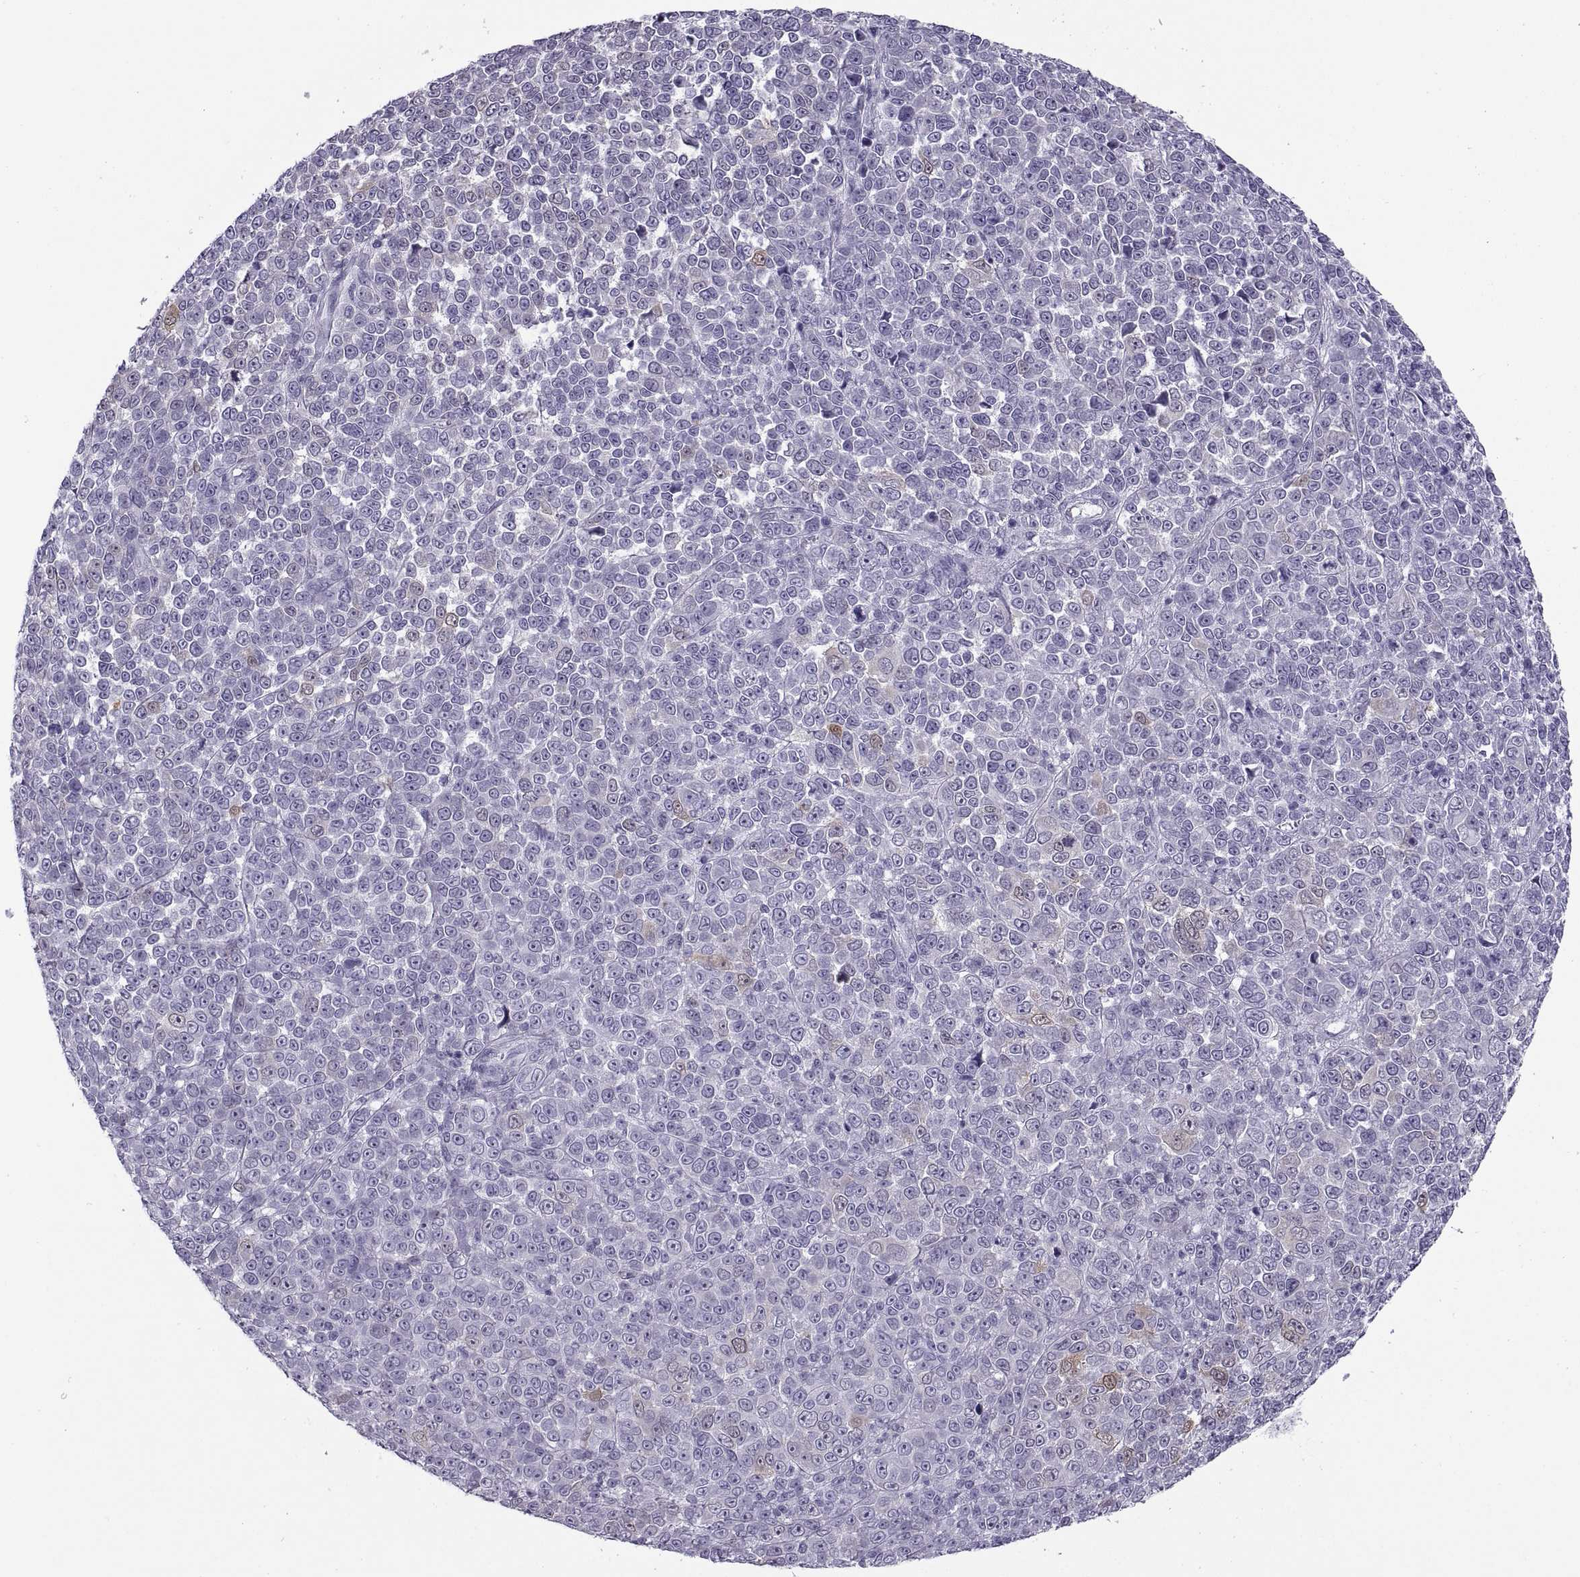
{"staining": {"intensity": "negative", "quantity": "none", "location": "none"}, "tissue": "melanoma", "cell_type": "Tumor cells", "image_type": "cancer", "snomed": [{"axis": "morphology", "description": "Malignant melanoma, NOS"}, {"axis": "topography", "description": "Skin"}], "caption": "This is an immunohistochemistry (IHC) photomicrograph of melanoma. There is no staining in tumor cells.", "gene": "RLBP1", "patient": {"sex": "female", "age": 95}}